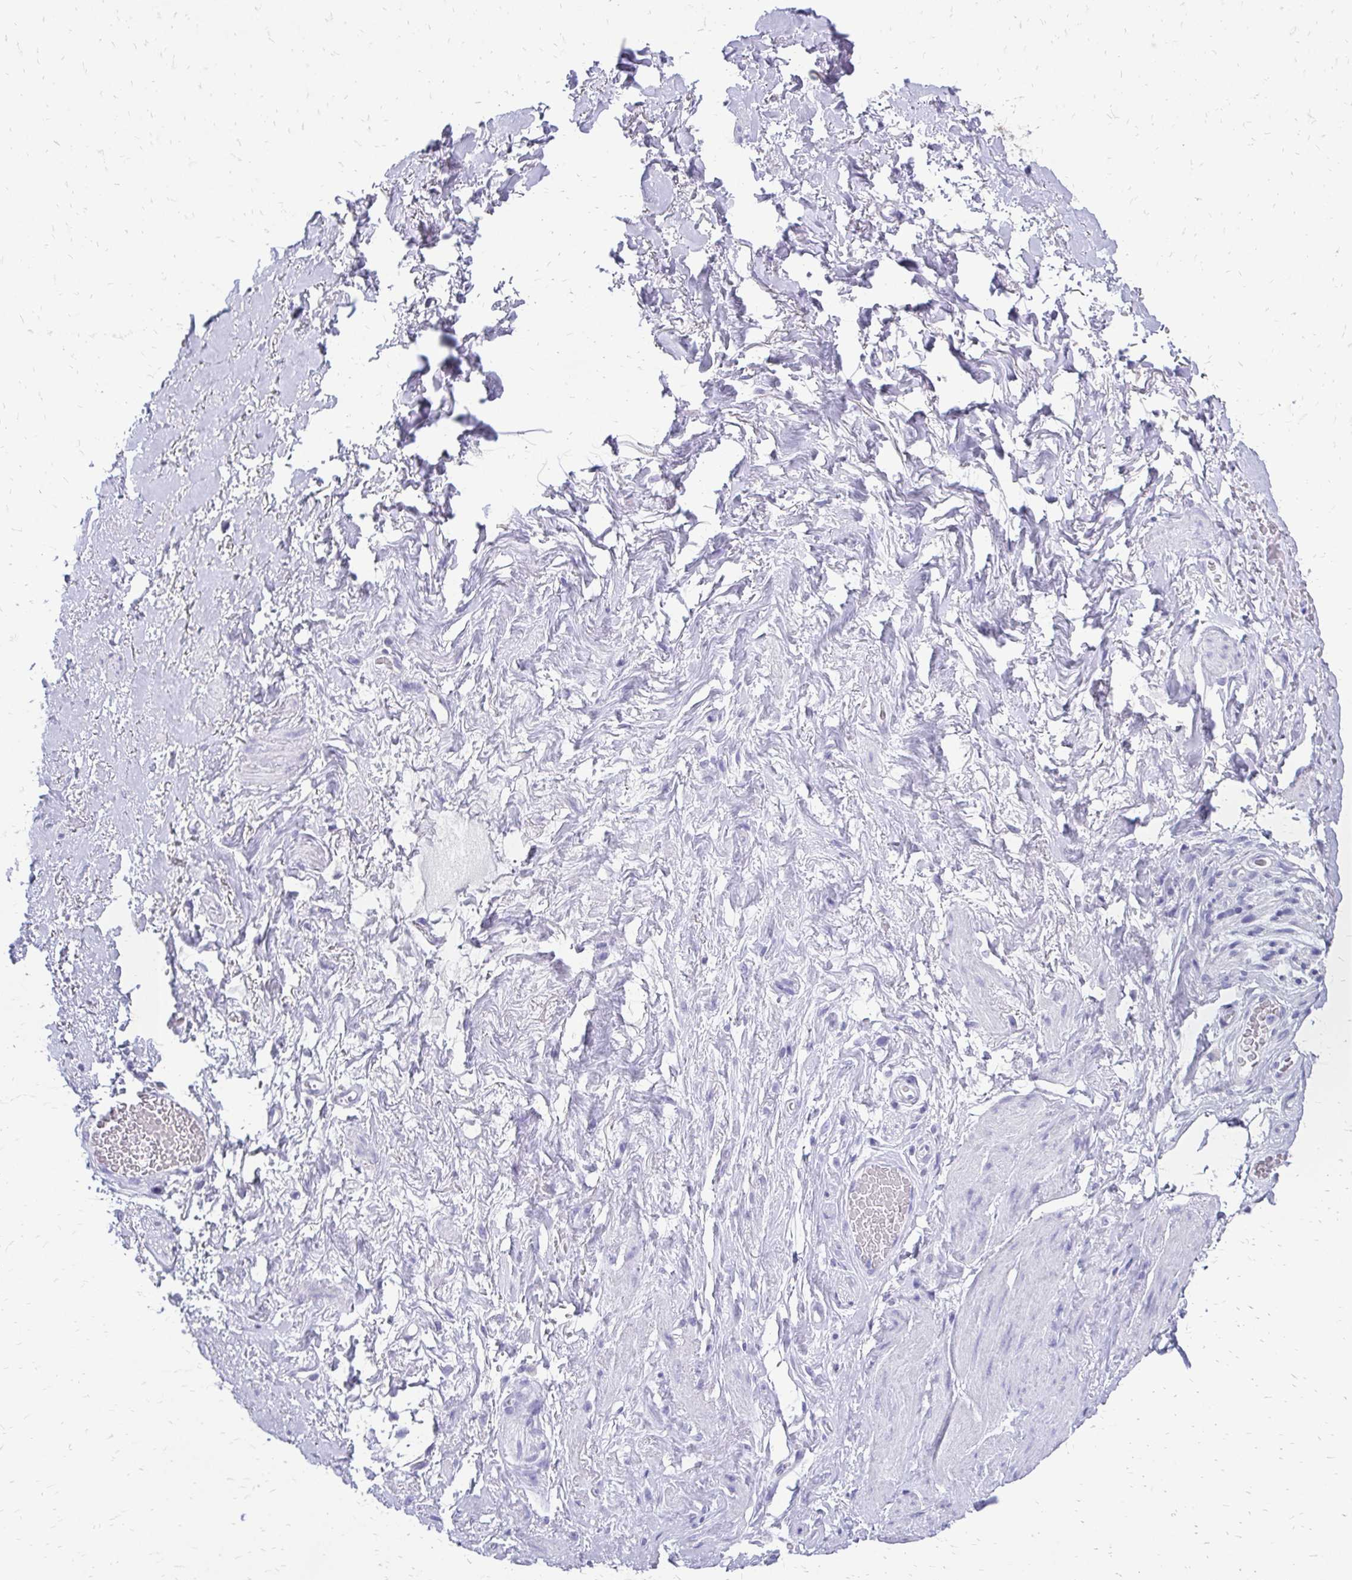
{"staining": {"intensity": "negative", "quantity": "none", "location": "none"}, "tissue": "adipose tissue", "cell_type": "Adipocytes", "image_type": "normal", "snomed": [{"axis": "morphology", "description": "Normal tissue, NOS"}, {"axis": "topography", "description": "Vagina"}, {"axis": "topography", "description": "Peripheral nerve tissue"}], "caption": "Immunohistochemistry photomicrograph of benign human adipose tissue stained for a protein (brown), which shows no staining in adipocytes.", "gene": "SLC32A1", "patient": {"sex": "female", "age": 71}}